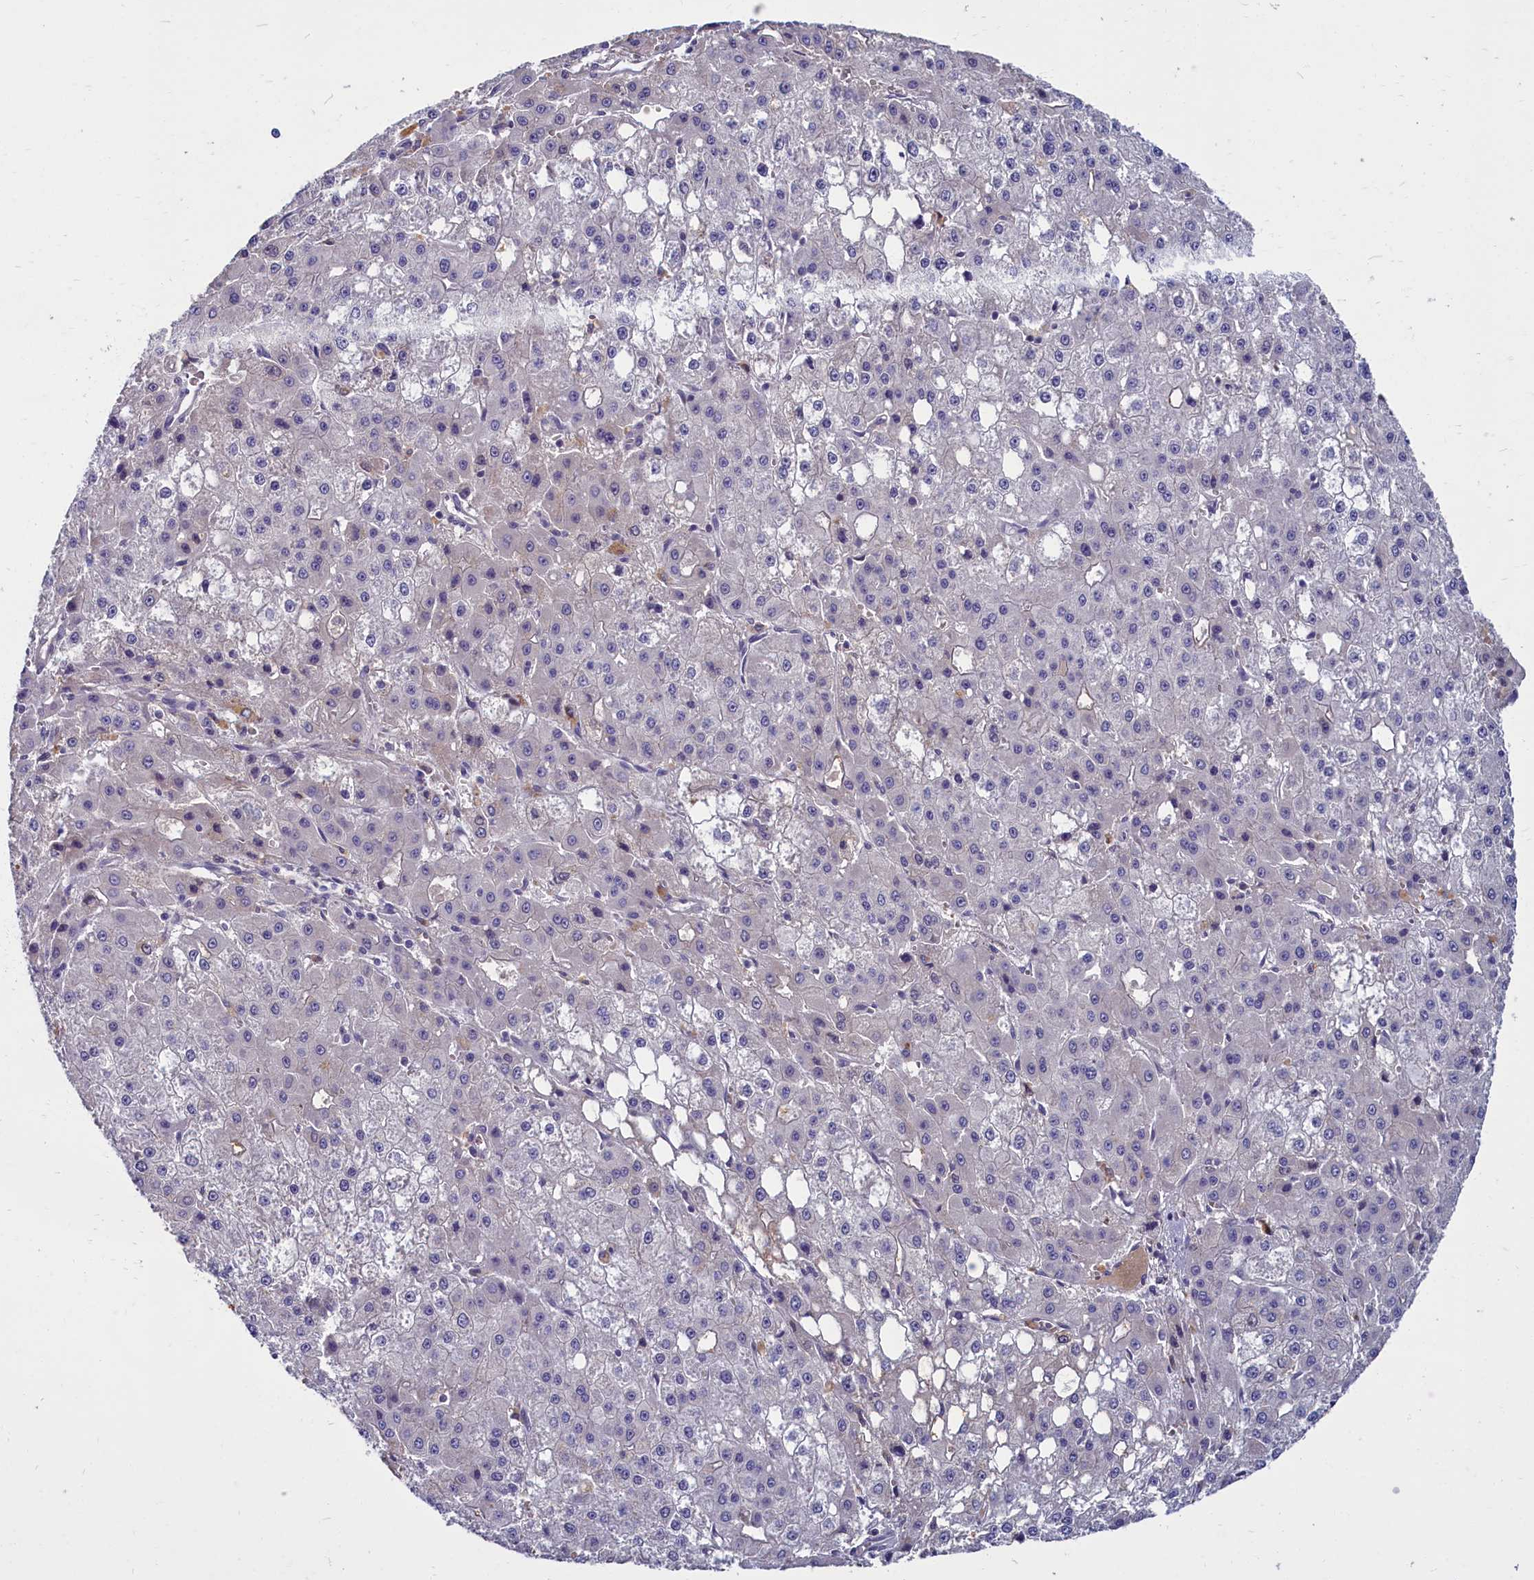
{"staining": {"intensity": "negative", "quantity": "none", "location": "none"}, "tissue": "liver cancer", "cell_type": "Tumor cells", "image_type": "cancer", "snomed": [{"axis": "morphology", "description": "Carcinoma, Hepatocellular, NOS"}, {"axis": "topography", "description": "Liver"}], "caption": "A micrograph of human hepatocellular carcinoma (liver) is negative for staining in tumor cells.", "gene": "SV2C", "patient": {"sex": "male", "age": 47}}